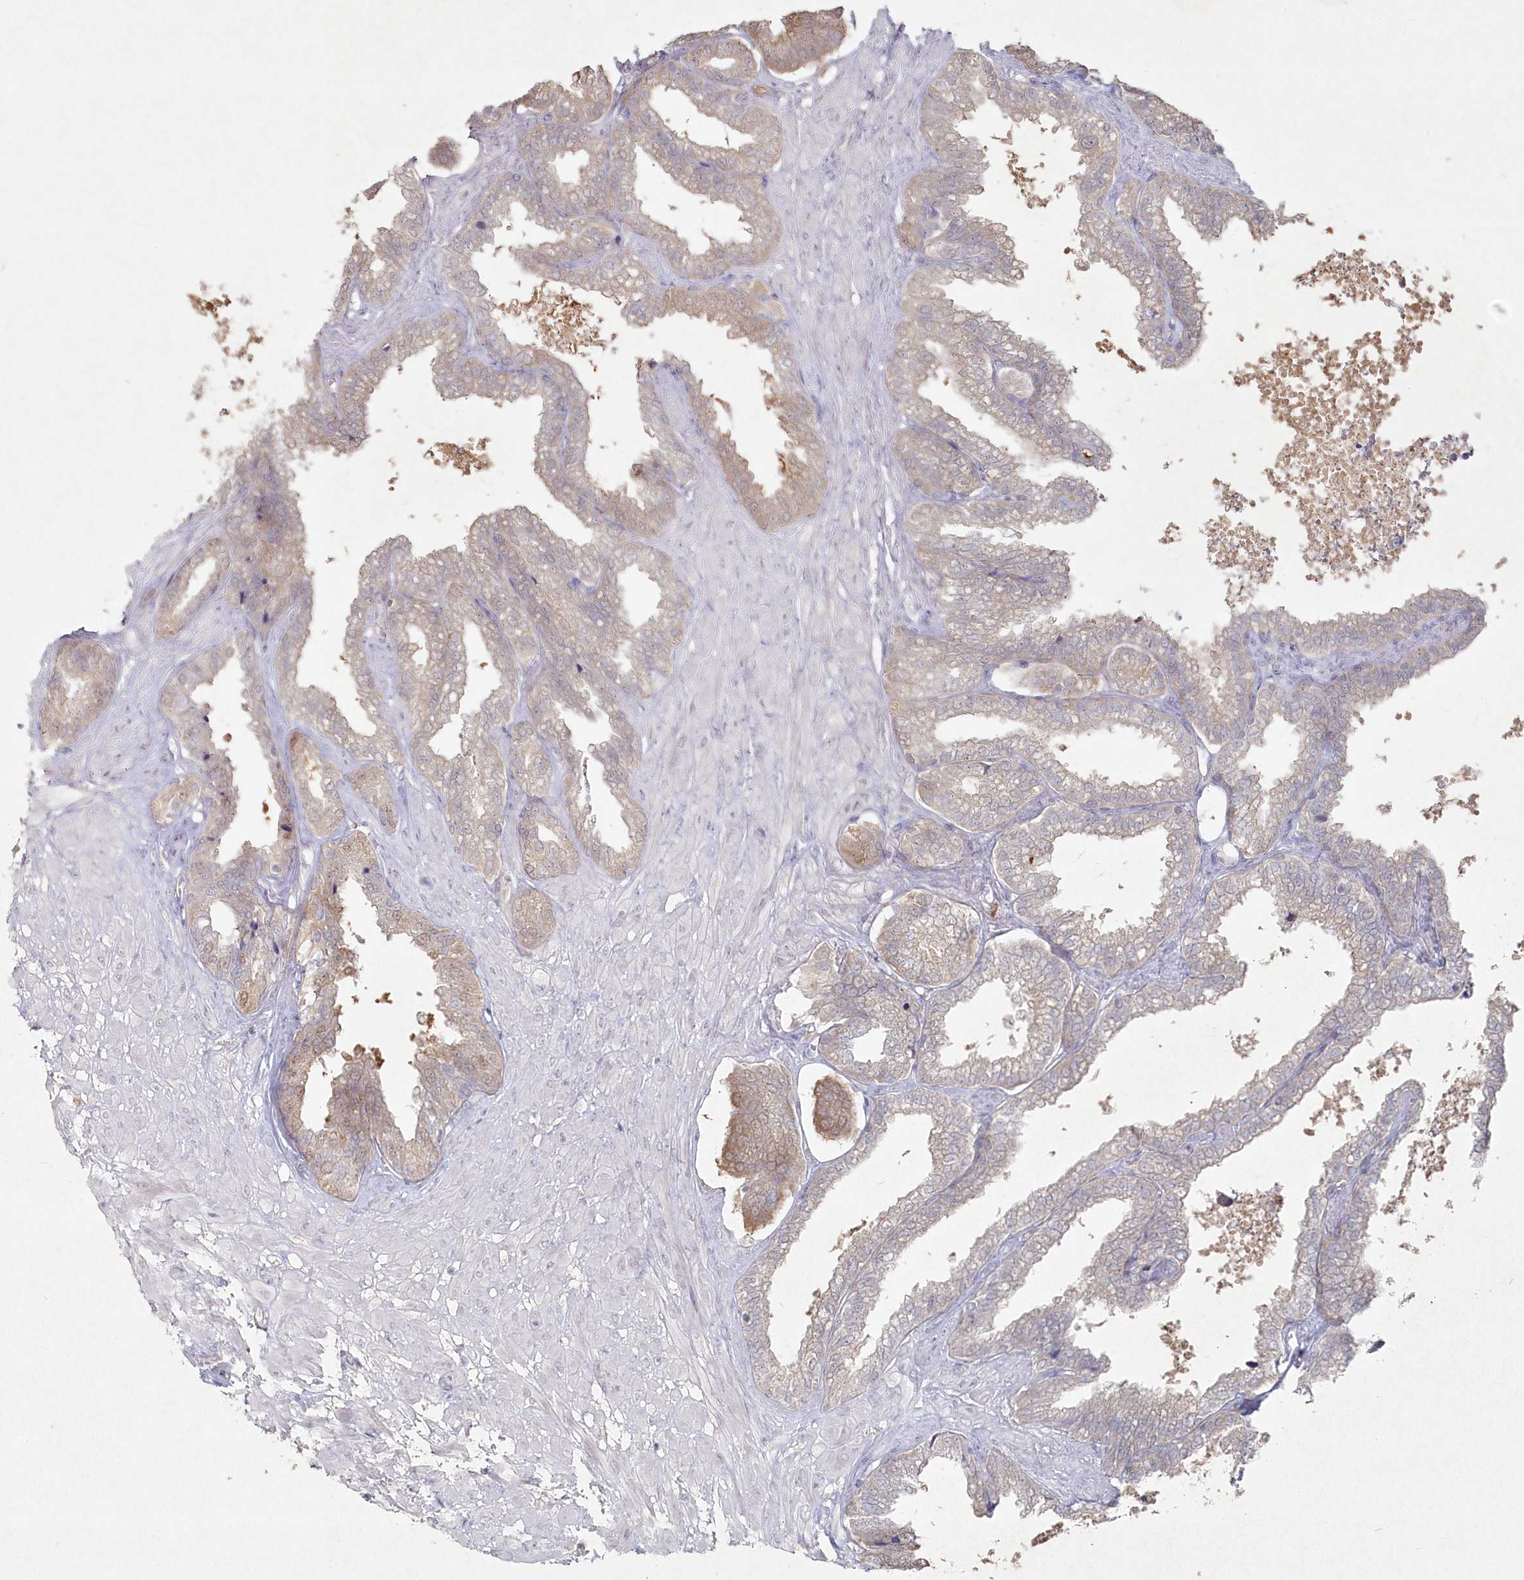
{"staining": {"intensity": "moderate", "quantity": "<25%", "location": "cytoplasmic/membranous"}, "tissue": "seminal vesicle", "cell_type": "Glandular cells", "image_type": "normal", "snomed": [{"axis": "morphology", "description": "Normal tissue, NOS"}, {"axis": "topography", "description": "Seminal veicle"}], "caption": "Seminal vesicle stained for a protein displays moderate cytoplasmic/membranous positivity in glandular cells. (IHC, brightfield microscopy, high magnification).", "gene": "TGFBRAP1", "patient": {"sex": "male", "age": 46}}